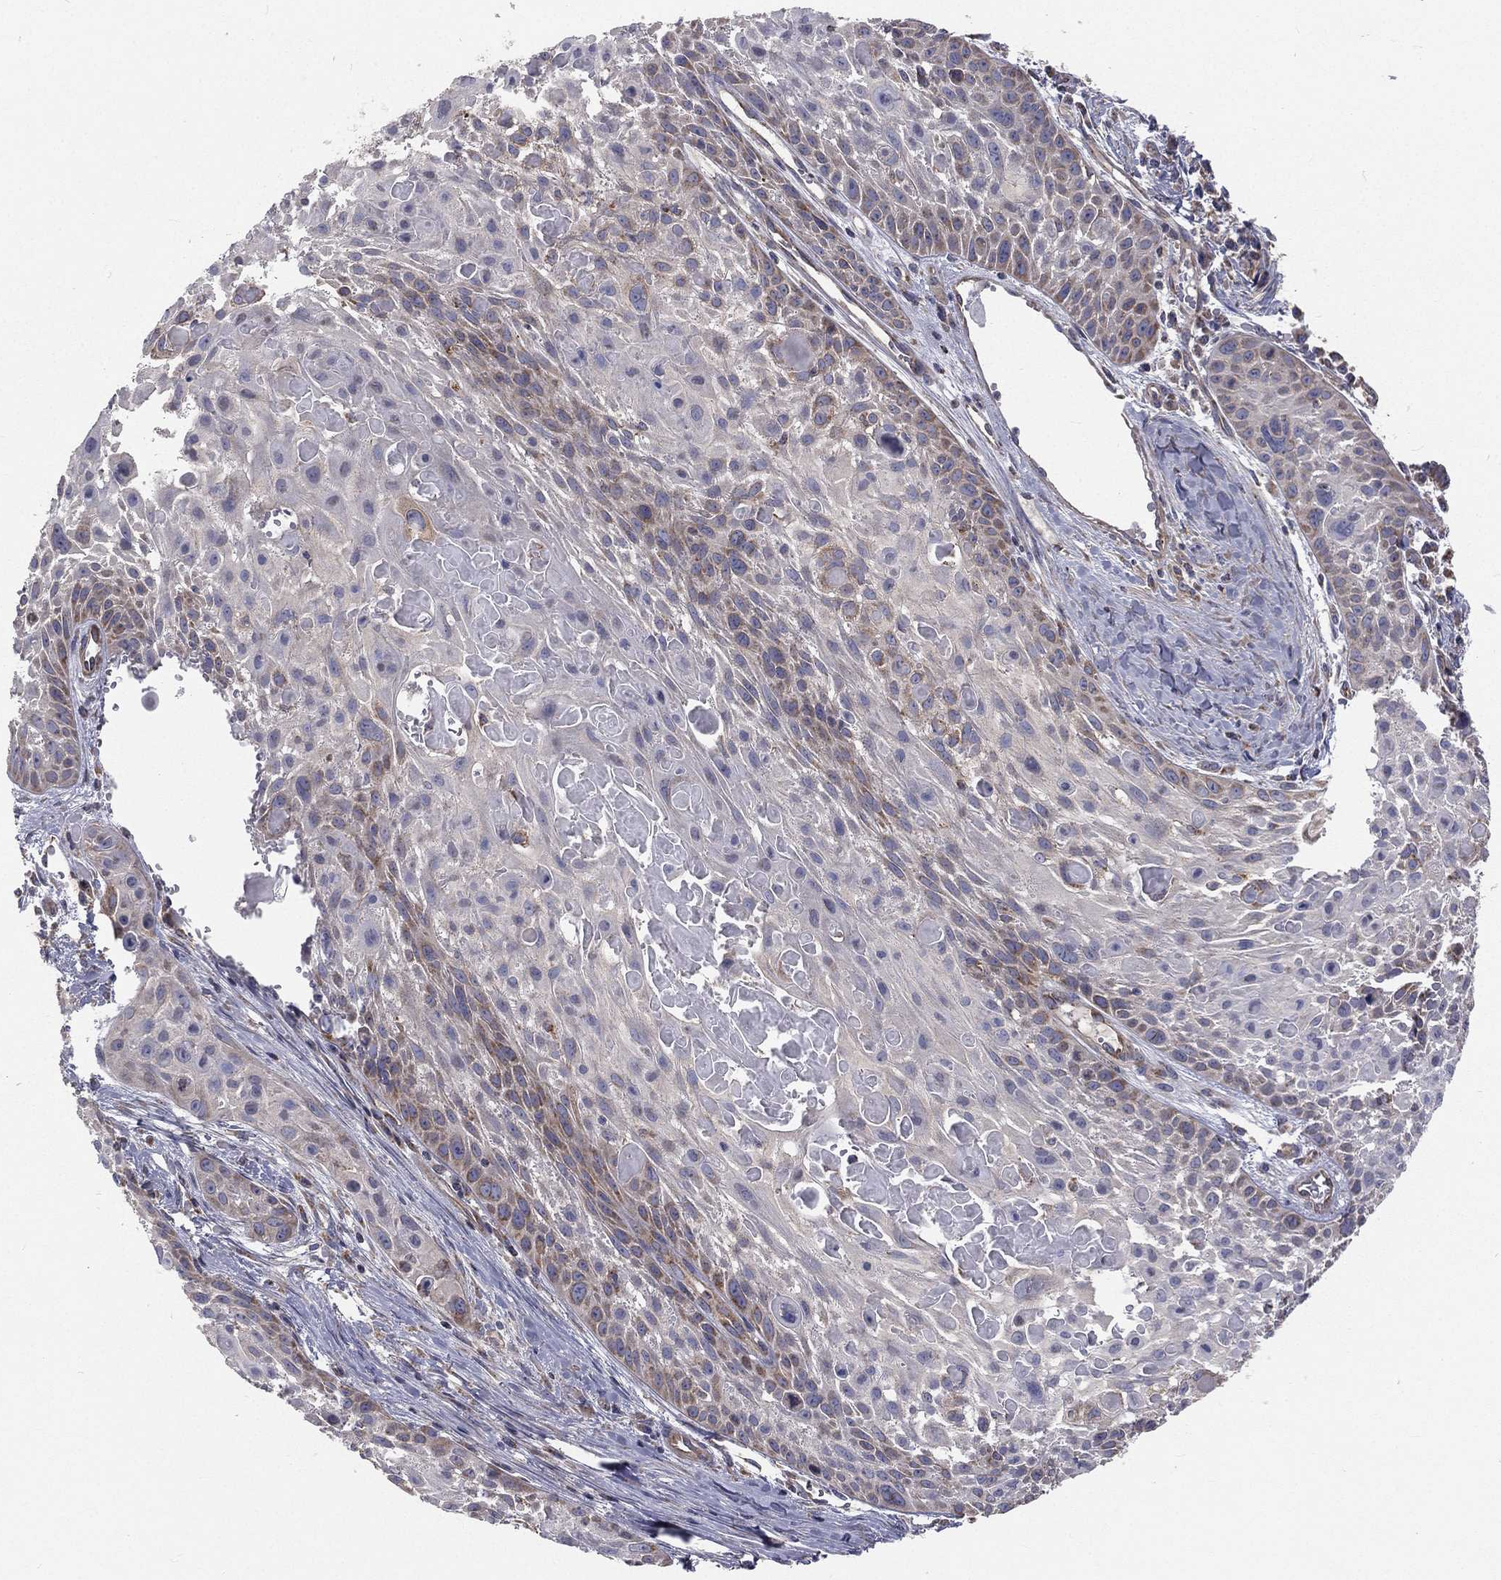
{"staining": {"intensity": "moderate", "quantity": "<25%", "location": "cytoplasmic/membranous"}, "tissue": "skin cancer", "cell_type": "Tumor cells", "image_type": "cancer", "snomed": [{"axis": "morphology", "description": "Squamous cell carcinoma, NOS"}, {"axis": "topography", "description": "Skin"}, {"axis": "topography", "description": "Anal"}], "caption": "Moderate cytoplasmic/membranous protein expression is present in approximately <25% of tumor cells in skin cancer.", "gene": "HADH", "patient": {"sex": "female", "age": 75}}